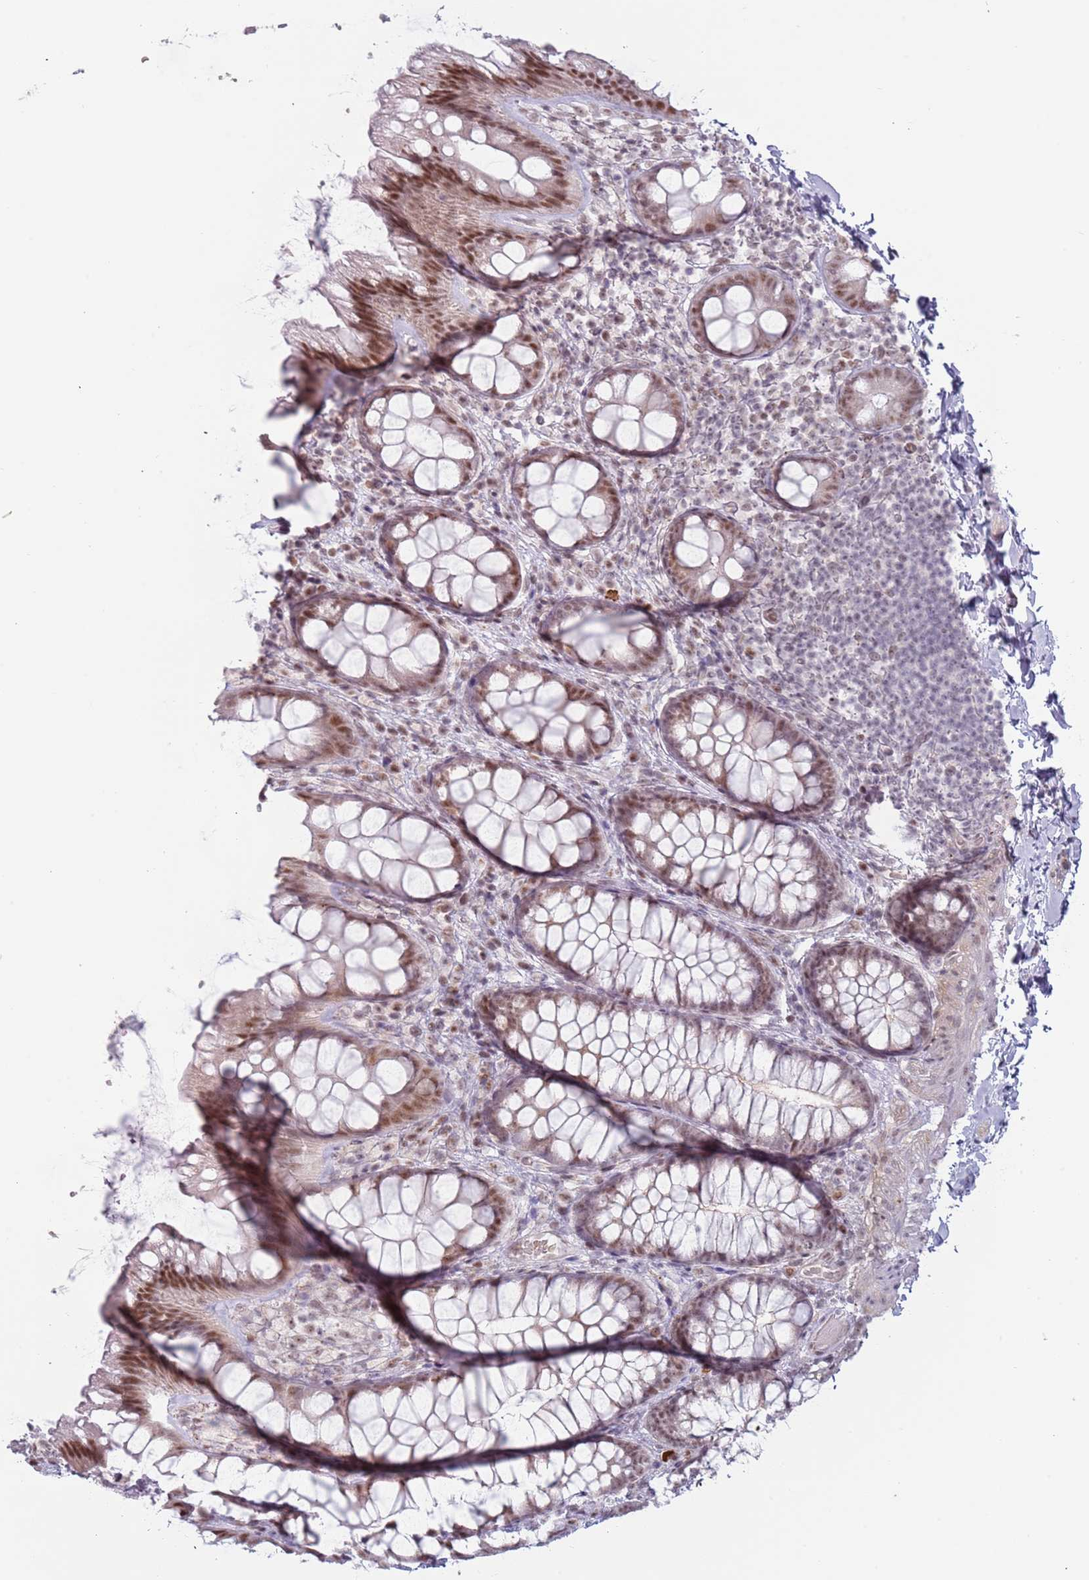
{"staining": {"intensity": "negative", "quantity": "none", "location": "none"}, "tissue": "colon", "cell_type": "Endothelial cells", "image_type": "normal", "snomed": [{"axis": "morphology", "description": "Normal tissue, NOS"}, {"axis": "topography", "description": "Colon"}], "caption": "Immunohistochemistry of normal colon reveals no positivity in endothelial cells. (DAB (3,3'-diaminobenzidine) immunohistochemistry (IHC), high magnification).", "gene": "REXO4", "patient": {"sex": "male", "age": 46}}